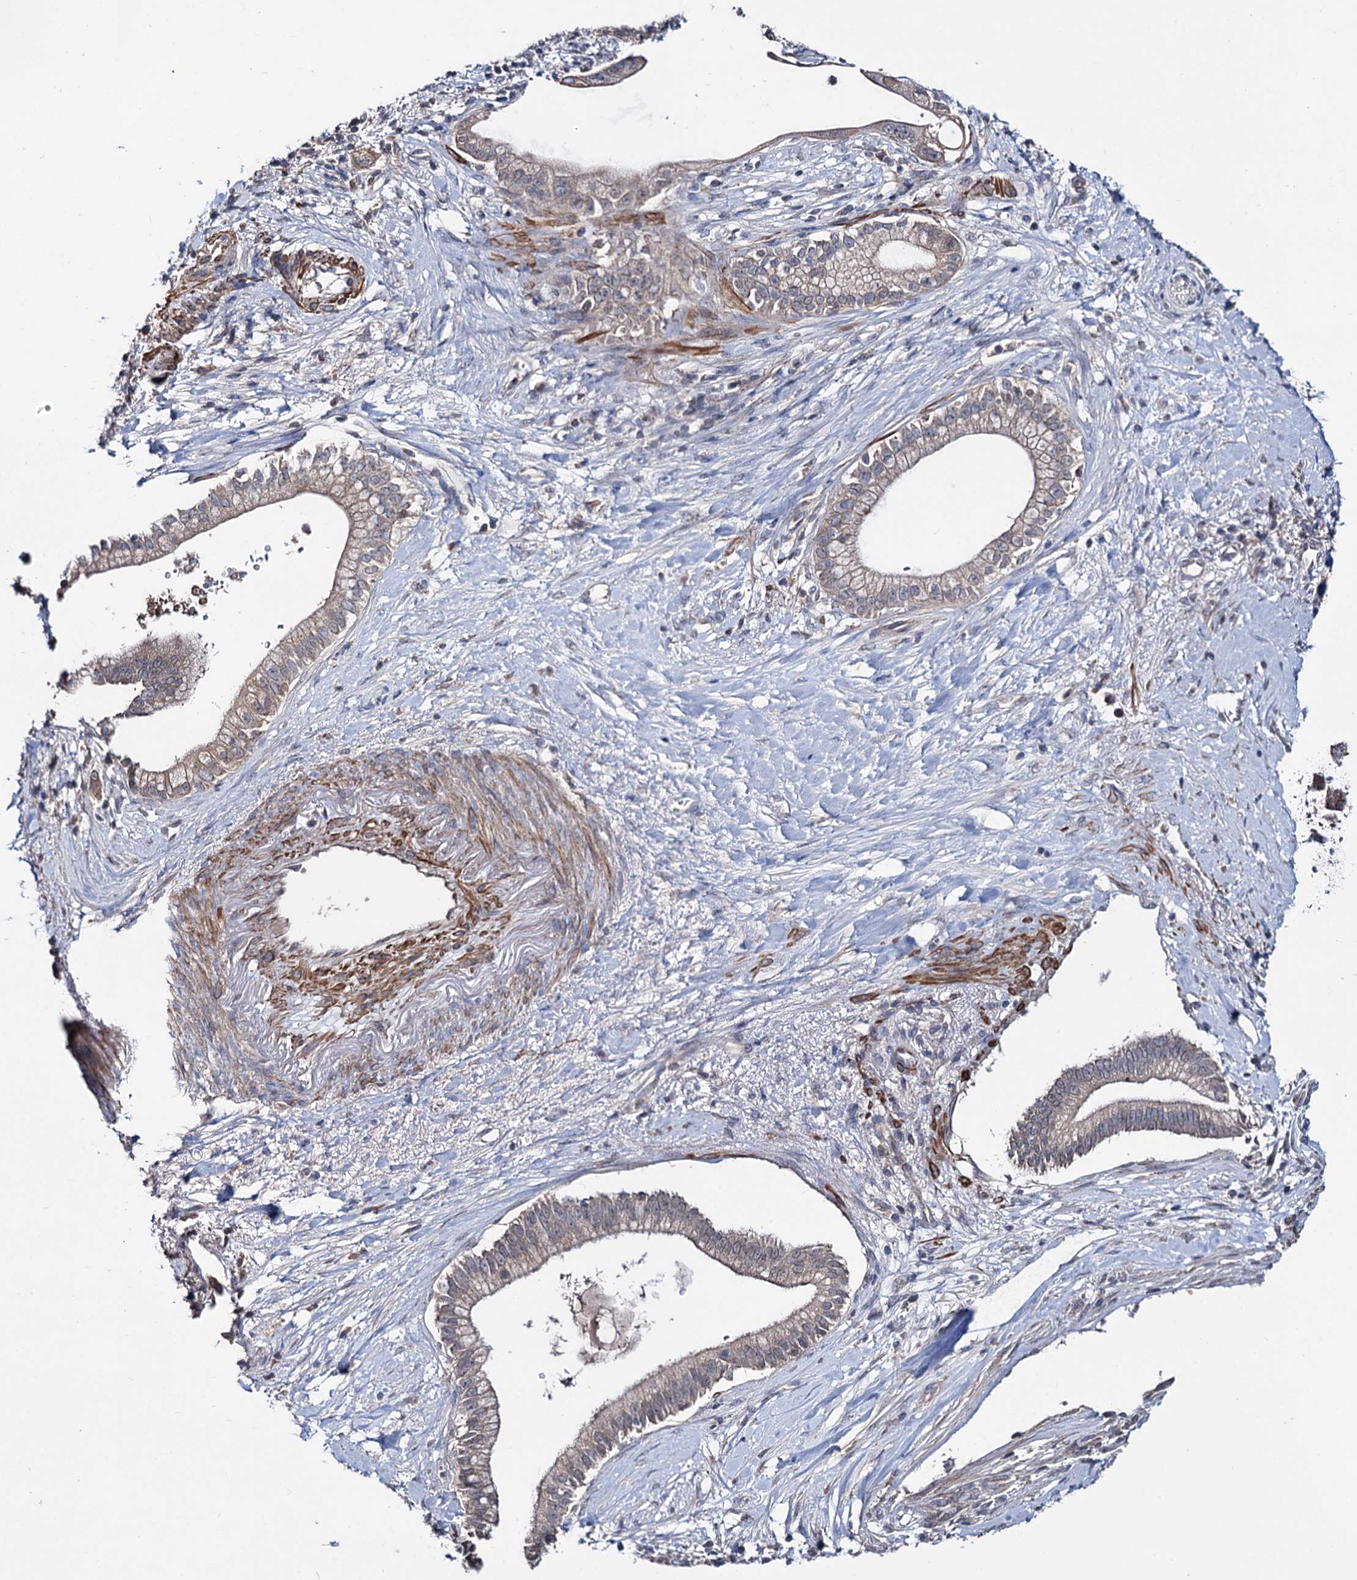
{"staining": {"intensity": "weak", "quantity": "25%-75%", "location": "cytoplasmic/membranous"}, "tissue": "pancreatic cancer", "cell_type": "Tumor cells", "image_type": "cancer", "snomed": [{"axis": "morphology", "description": "Adenocarcinoma, NOS"}, {"axis": "topography", "description": "Pancreas"}], "caption": "Adenocarcinoma (pancreatic) stained with DAB (3,3'-diaminobenzidine) immunohistochemistry reveals low levels of weak cytoplasmic/membranous expression in about 25%-75% of tumor cells.", "gene": "CLPB", "patient": {"sex": "male", "age": 68}}